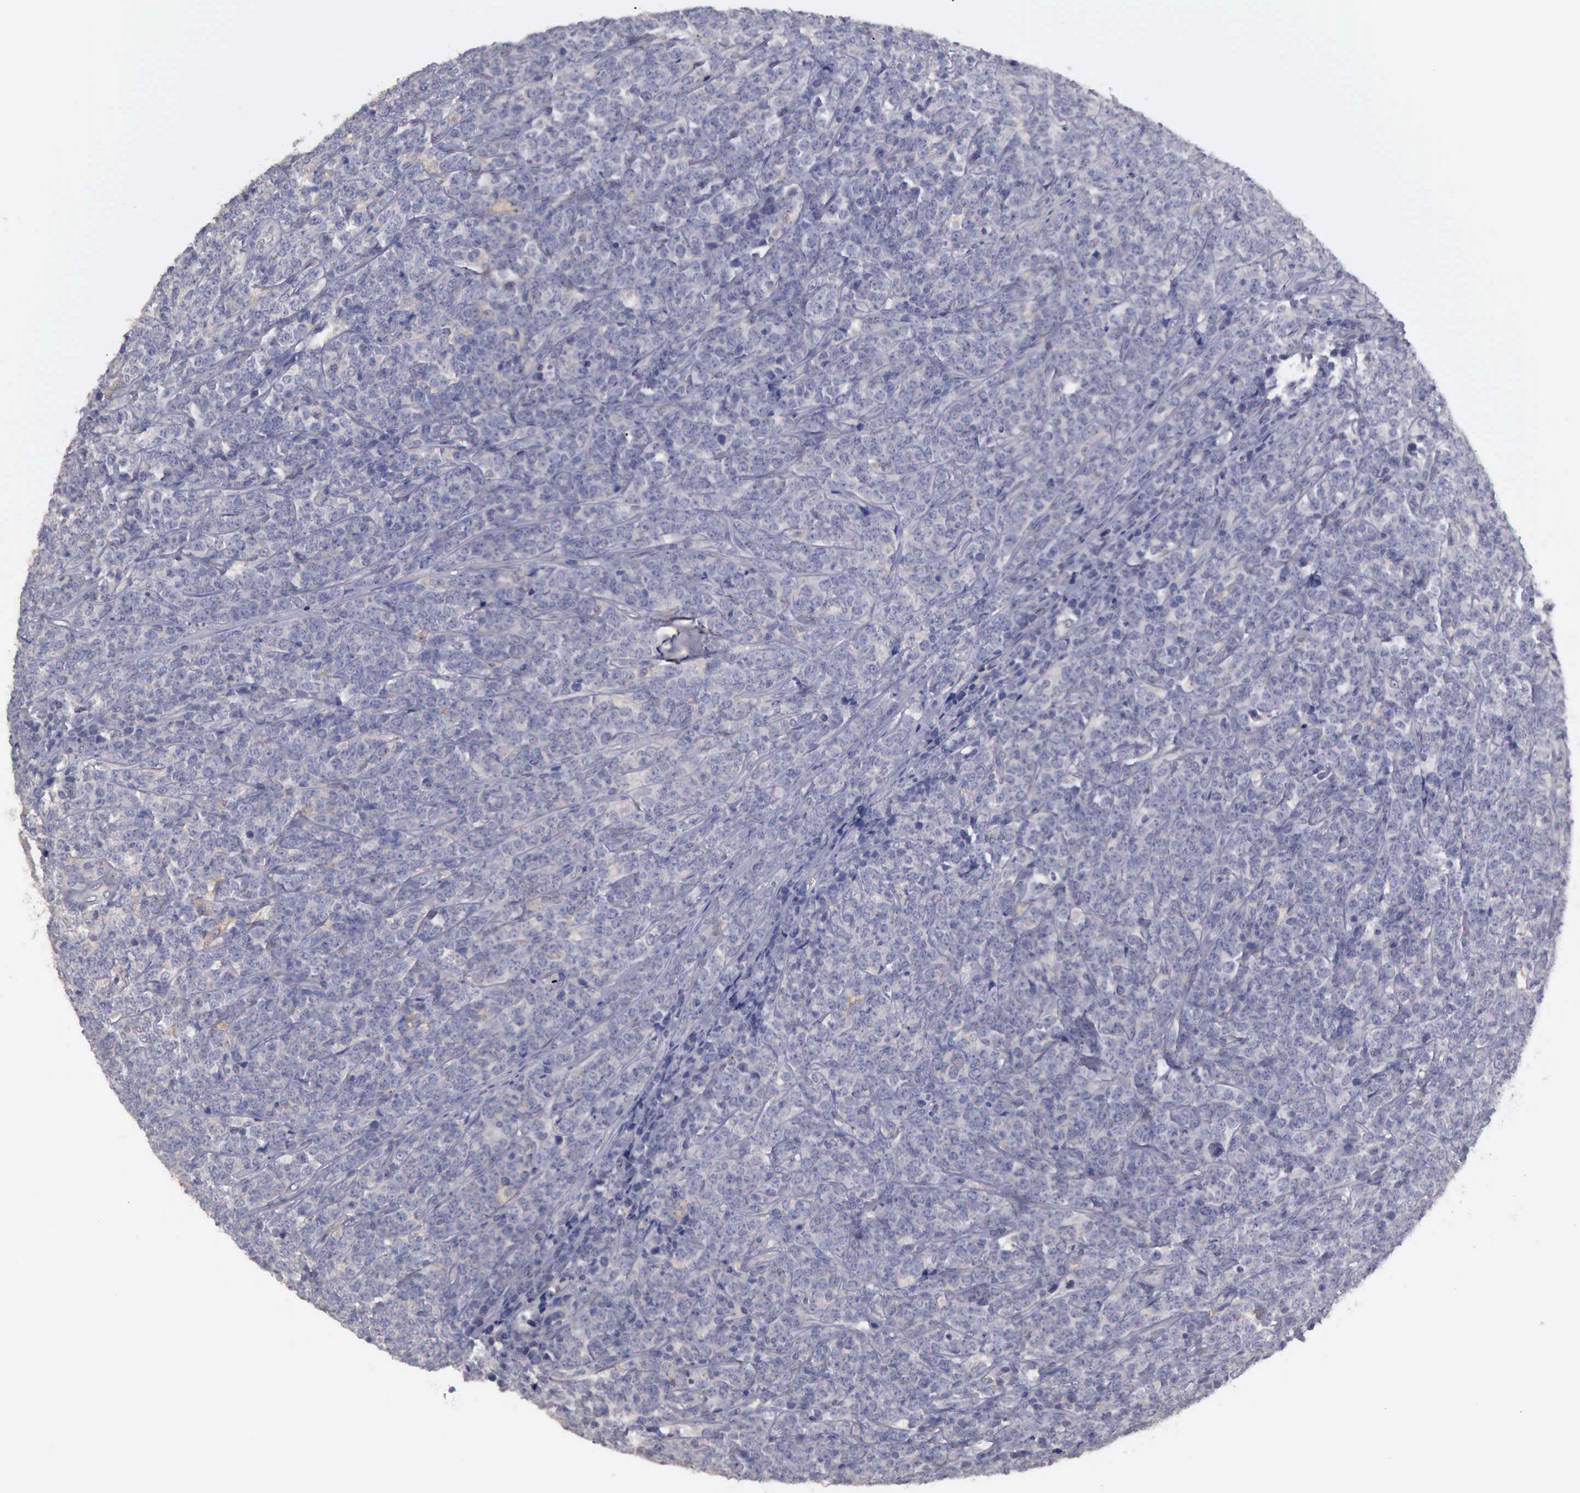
{"staining": {"intensity": "negative", "quantity": "none", "location": "none"}, "tissue": "lymphoma", "cell_type": "Tumor cells", "image_type": "cancer", "snomed": [{"axis": "morphology", "description": "Malignant lymphoma, non-Hodgkin's type, High grade"}, {"axis": "topography", "description": "Small intestine"}, {"axis": "topography", "description": "Colon"}], "caption": "This is an immunohistochemistry (IHC) image of human lymphoma. There is no expression in tumor cells.", "gene": "PHKA1", "patient": {"sex": "male", "age": 8}}